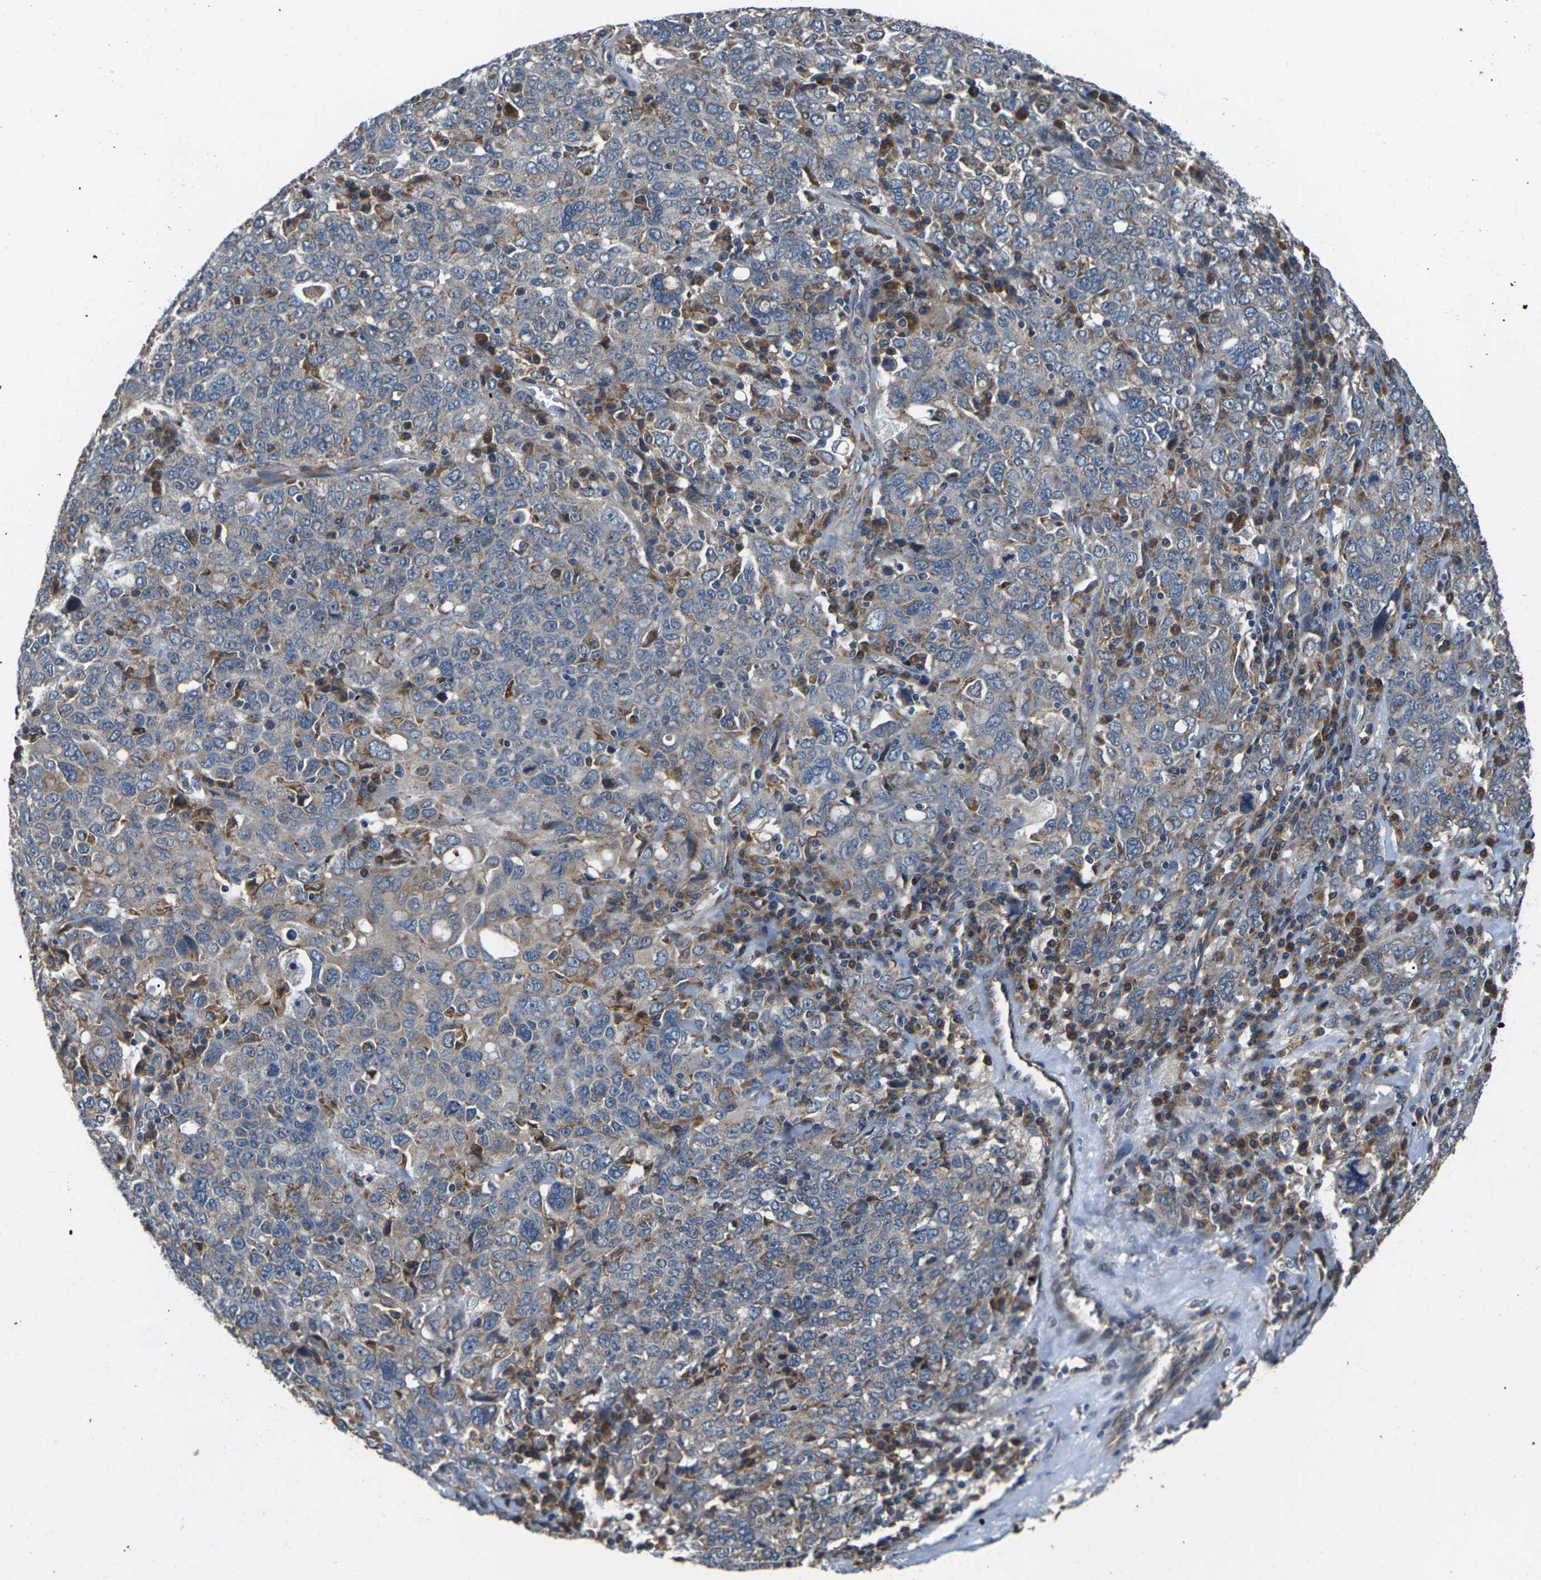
{"staining": {"intensity": "weak", "quantity": "25%-75%", "location": "cytoplasmic/membranous"}, "tissue": "ovarian cancer", "cell_type": "Tumor cells", "image_type": "cancer", "snomed": [{"axis": "morphology", "description": "Carcinoma, endometroid"}, {"axis": "topography", "description": "Ovary"}], "caption": "This histopathology image reveals immunohistochemistry staining of human ovarian cancer, with low weak cytoplasmic/membranous positivity in about 25%-75% of tumor cells.", "gene": "GABRP", "patient": {"sex": "female", "age": 62}}